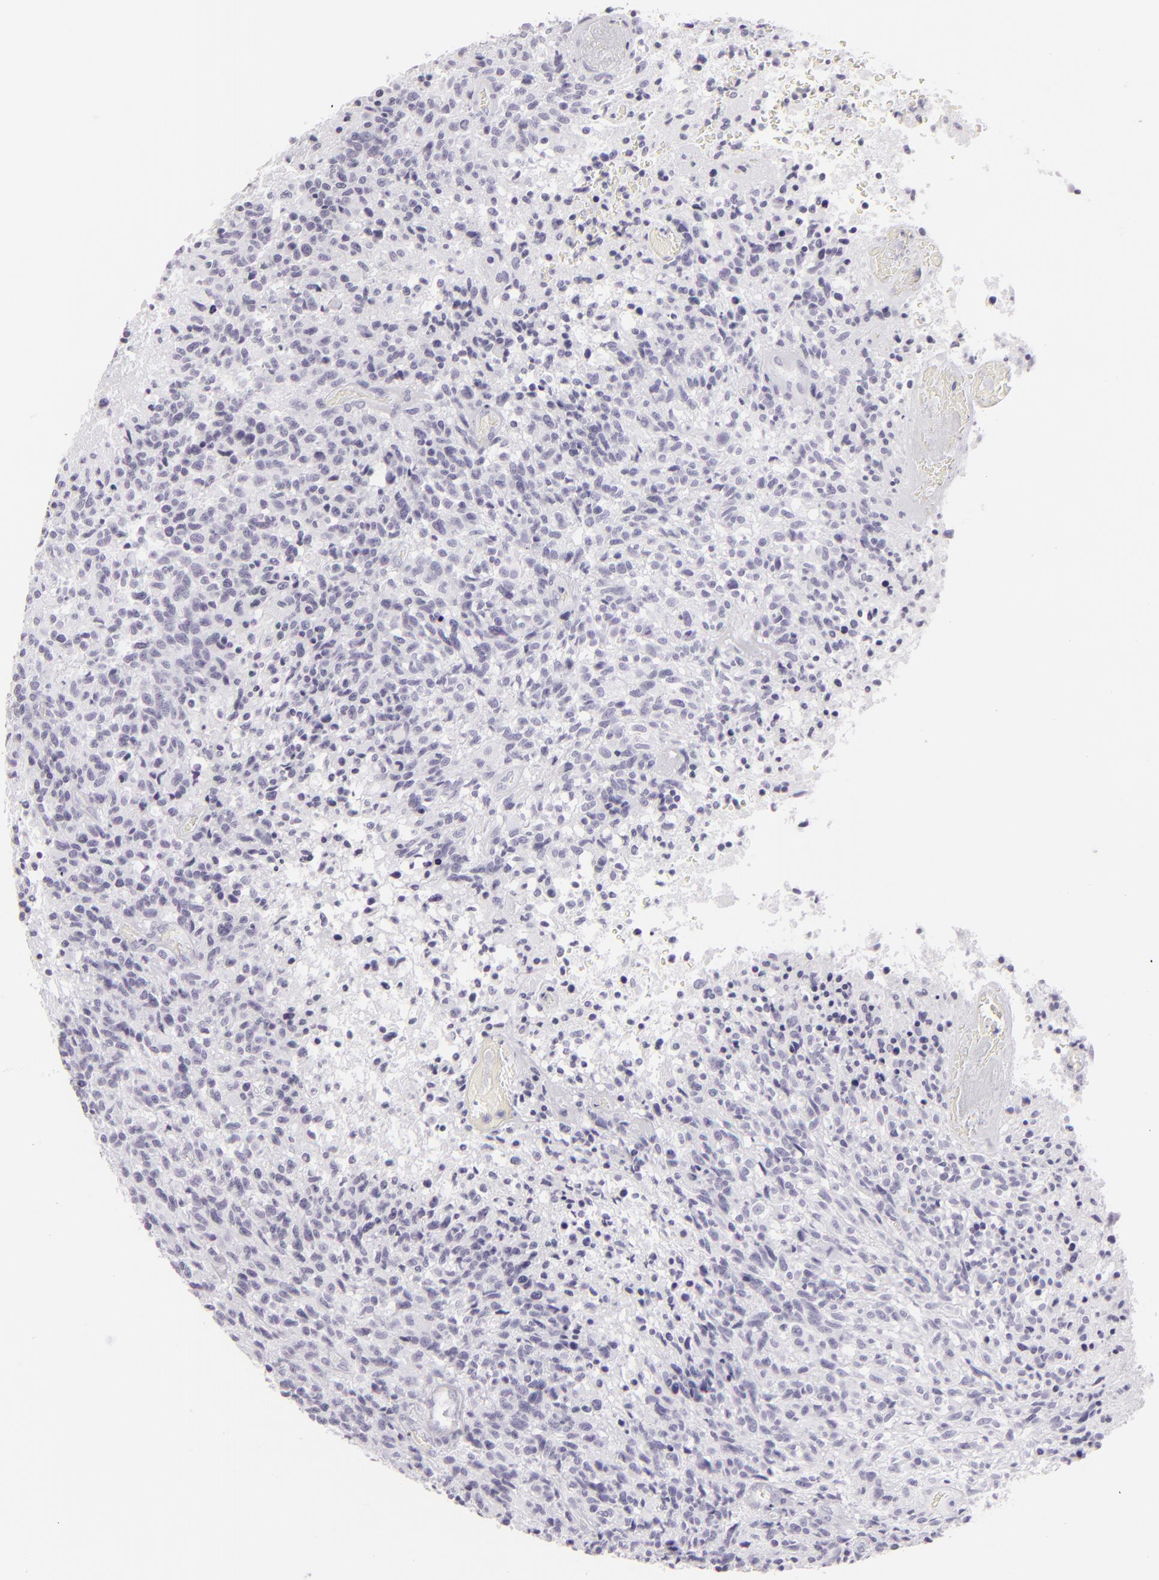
{"staining": {"intensity": "negative", "quantity": "none", "location": "none"}, "tissue": "glioma", "cell_type": "Tumor cells", "image_type": "cancer", "snomed": [{"axis": "morphology", "description": "Glioma, malignant, High grade"}, {"axis": "topography", "description": "Brain"}], "caption": "Immunohistochemistry (IHC) of glioma displays no expression in tumor cells. (IHC, brightfield microscopy, high magnification).", "gene": "FLG", "patient": {"sex": "male", "age": 36}}